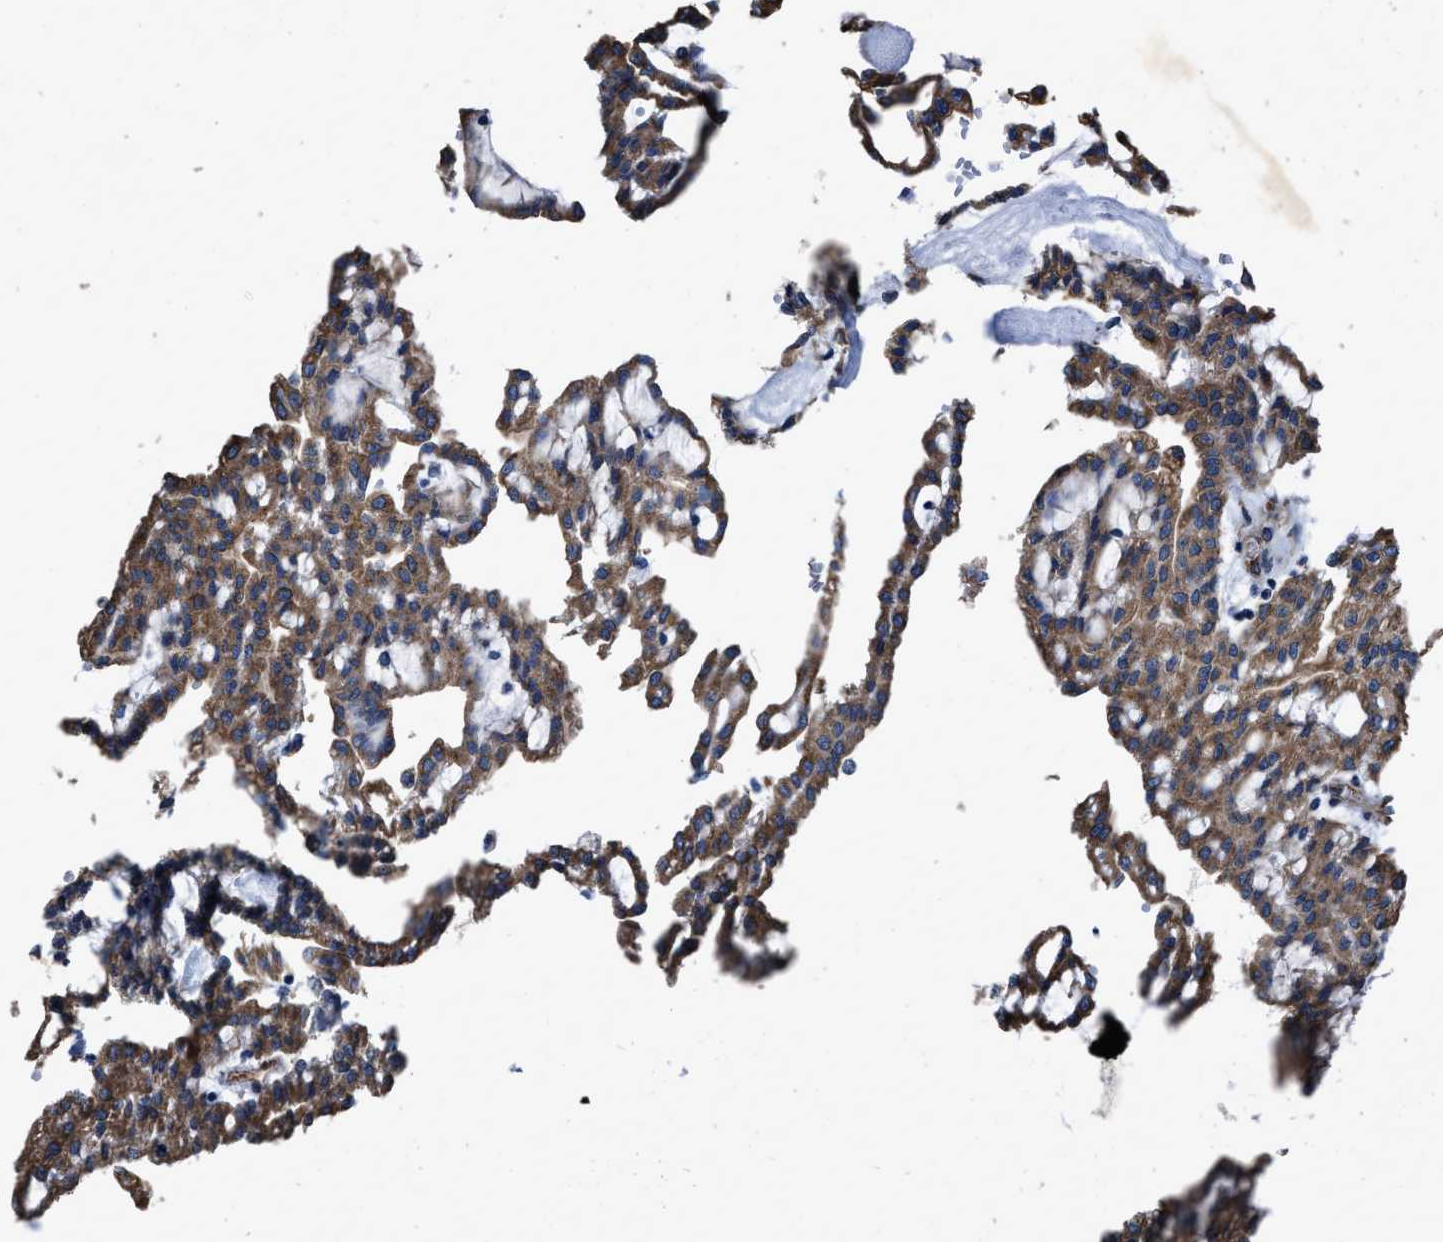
{"staining": {"intensity": "moderate", "quantity": ">75%", "location": "cytoplasmic/membranous"}, "tissue": "renal cancer", "cell_type": "Tumor cells", "image_type": "cancer", "snomed": [{"axis": "morphology", "description": "Adenocarcinoma, NOS"}, {"axis": "topography", "description": "Kidney"}], "caption": "Protein staining of renal cancer (adenocarcinoma) tissue demonstrates moderate cytoplasmic/membranous staining in approximately >75% of tumor cells. Nuclei are stained in blue.", "gene": "IDNK", "patient": {"sex": "male", "age": 63}}